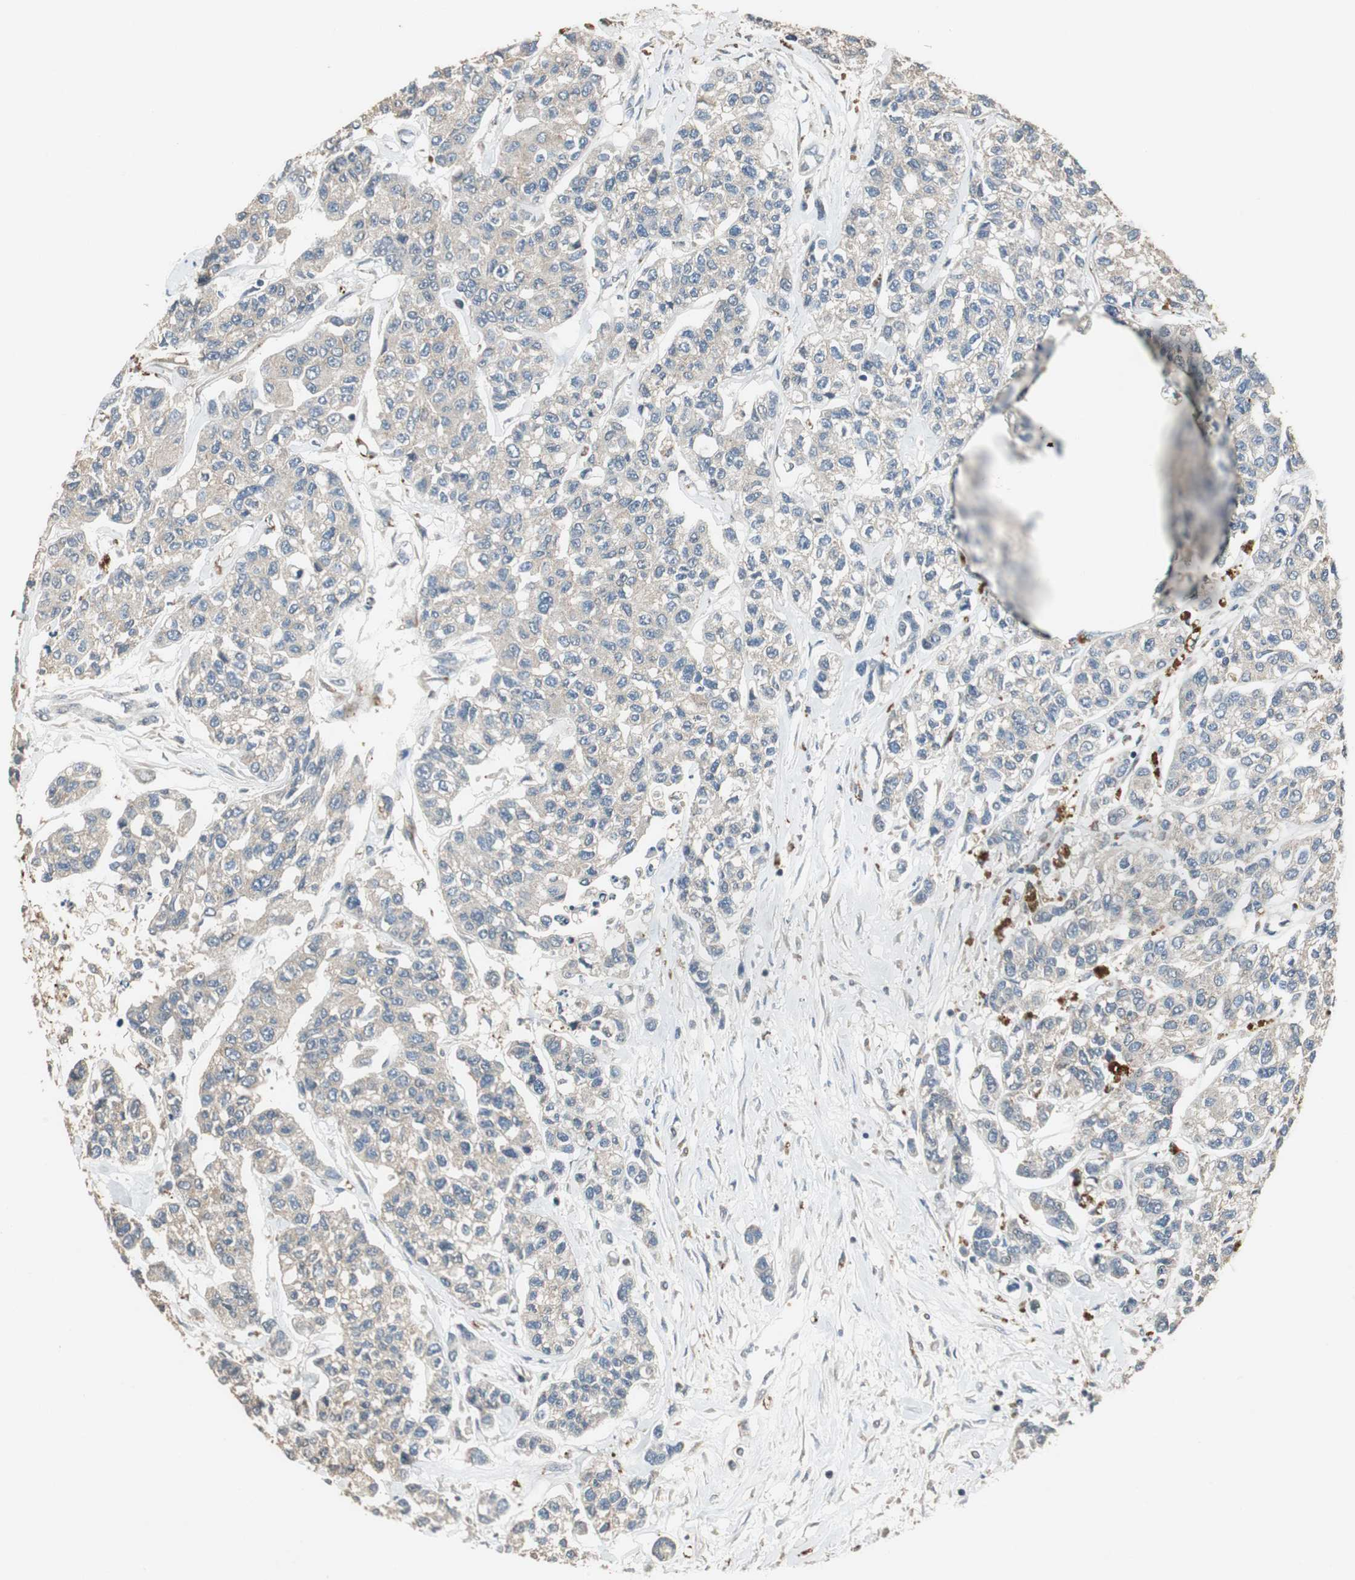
{"staining": {"intensity": "weak", "quantity": "<25%", "location": "cytoplasmic/membranous"}, "tissue": "breast cancer", "cell_type": "Tumor cells", "image_type": "cancer", "snomed": [{"axis": "morphology", "description": "Duct carcinoma"}, {"axis": "topography", "description": "Breast"}], "caption": "DAB (3,3'-diaminobenzidine) immunohistochemical staining of human breast invasive ductal carcinoma demonstrates no significant expression in tumor cells.", "gene": "PI4KB", "patient": {"sex": "female", "age": 51}}